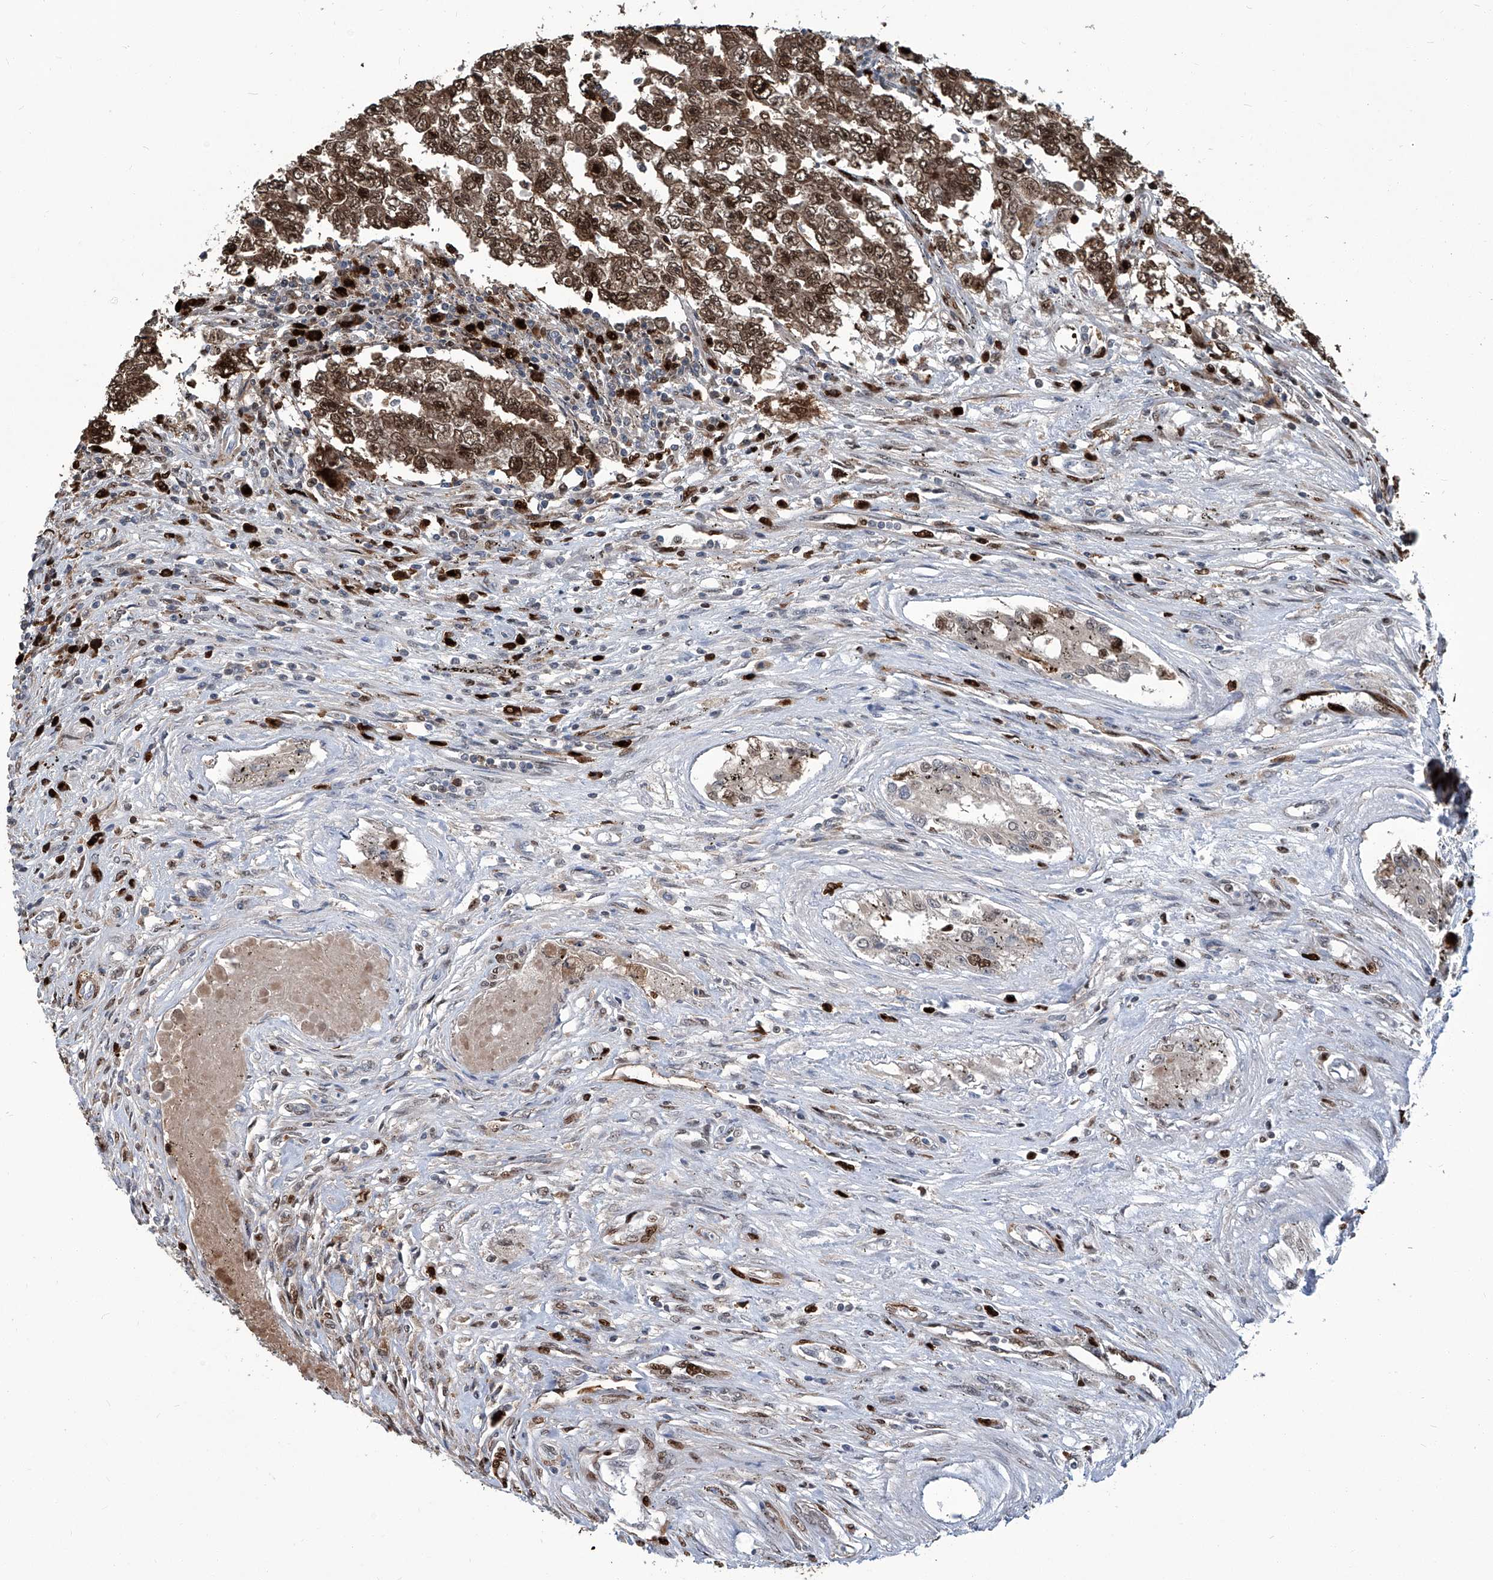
{"staining": {"intensity": "strong", "quantity": ">75%", "location": "cytoplasmic/membranous,nuclear"}, "tissue": "testis cancer", "cell_type": "Tumor cells", "image_type": "cancer", "snomed": [{"axis": "morphology", "description": "Carcinoma, Embryonal, NOS"}, {"axis": "topography", "description": "Testis"}], "caption": "Strong cytoplasmic/membranous and nuclear staining is present in approximately >75% of tumor cells in testis cancer.", "gene": "PCNA", "patient": {"sex": "male", "age": 25}}